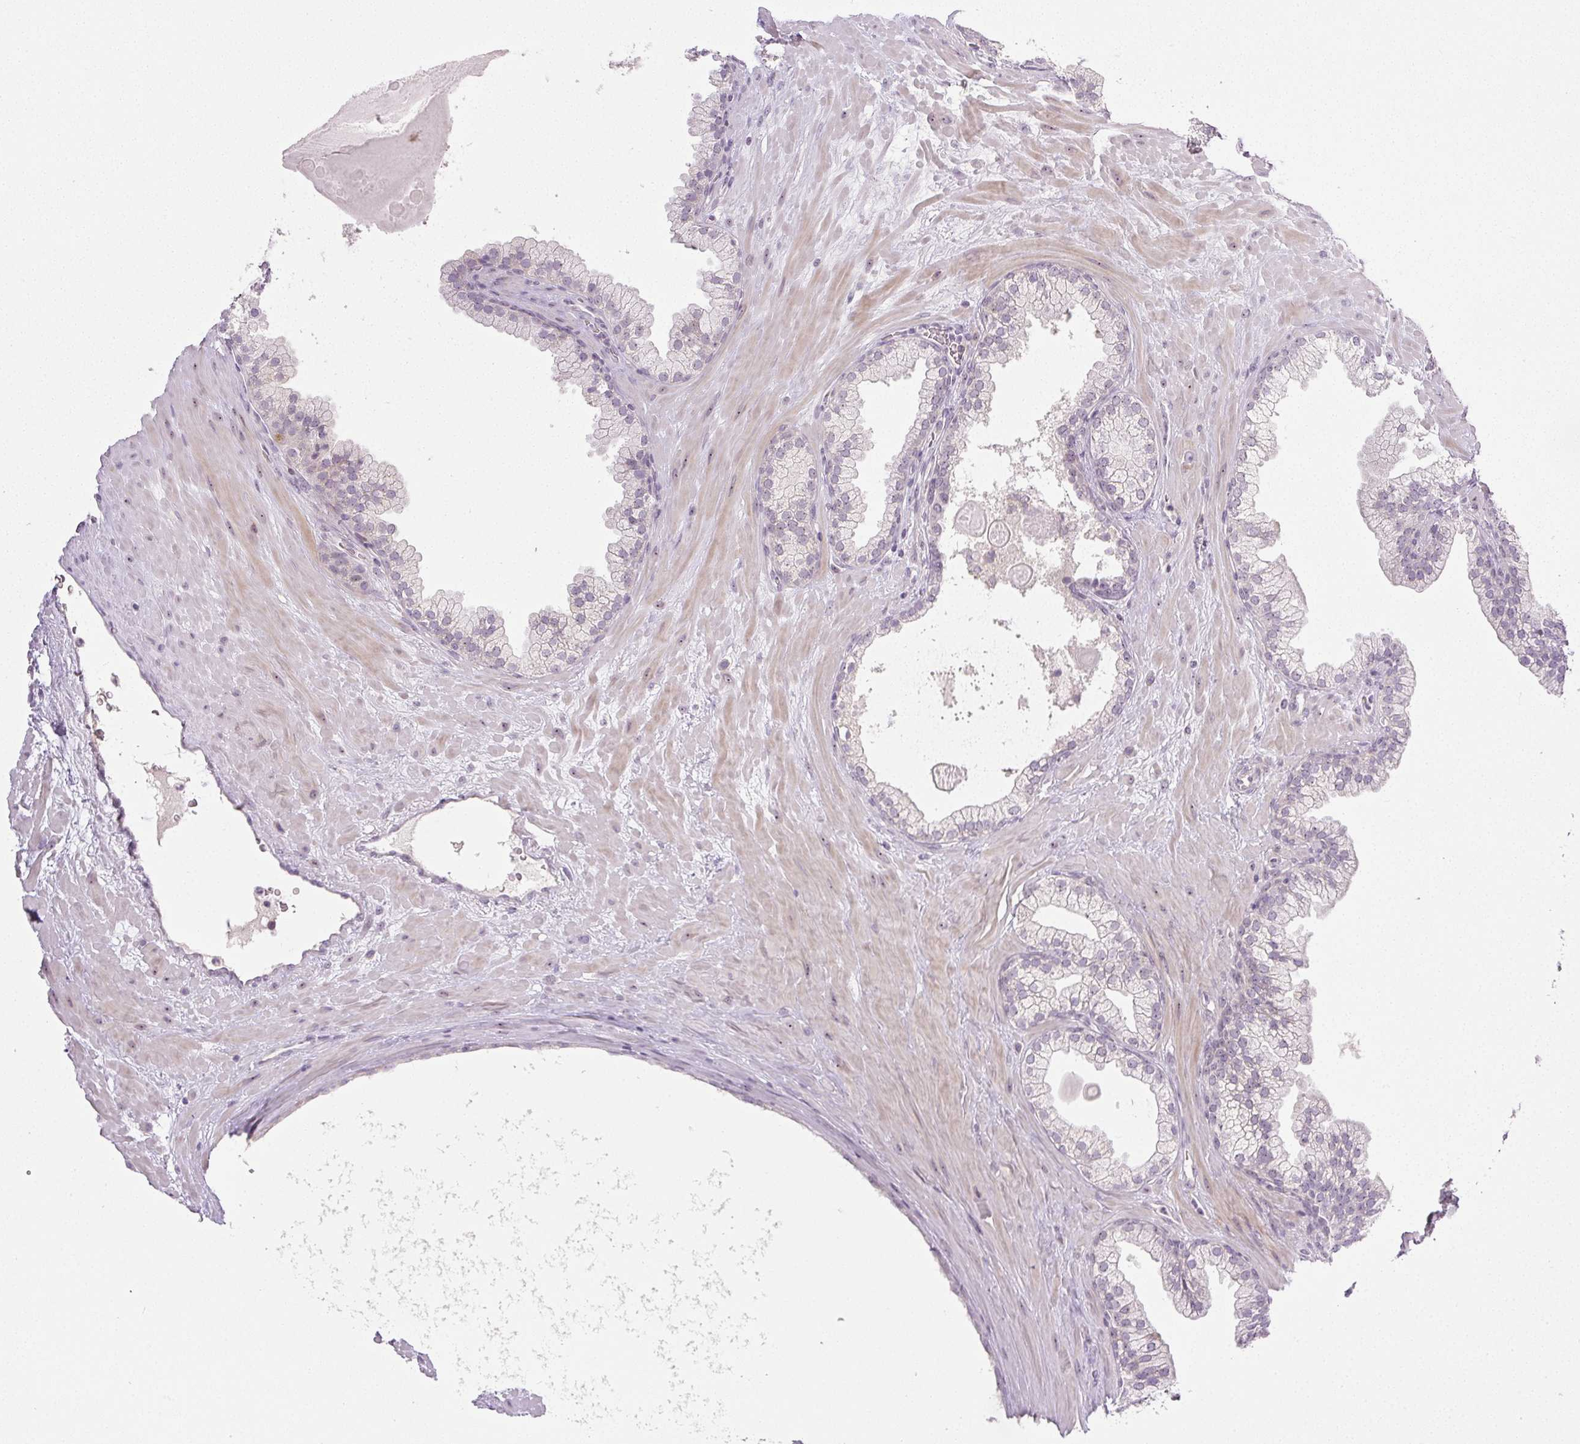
{"staining": {"intensity": "weak", "quantity": "<25%", "location": "nuclear"}, "tissue": "prostate", "cell_type": "Glandular cells", "image_type": "normal", "snomed": [{"axis": "morphology", "description": "Normal tissue, NOS"}, {"axis": "topography", "description": "Prostate"}, {"axis": "topography", "description": "Peripheral nerve tissue"}], "caption": "DAB (3,3'-diaminobenzidine) immunohistochemical staining of normal prostate demonstrates no significant staining in glandular cells.", "gene": "AAR2", "patient": {"sex": "male", "age": 61}}